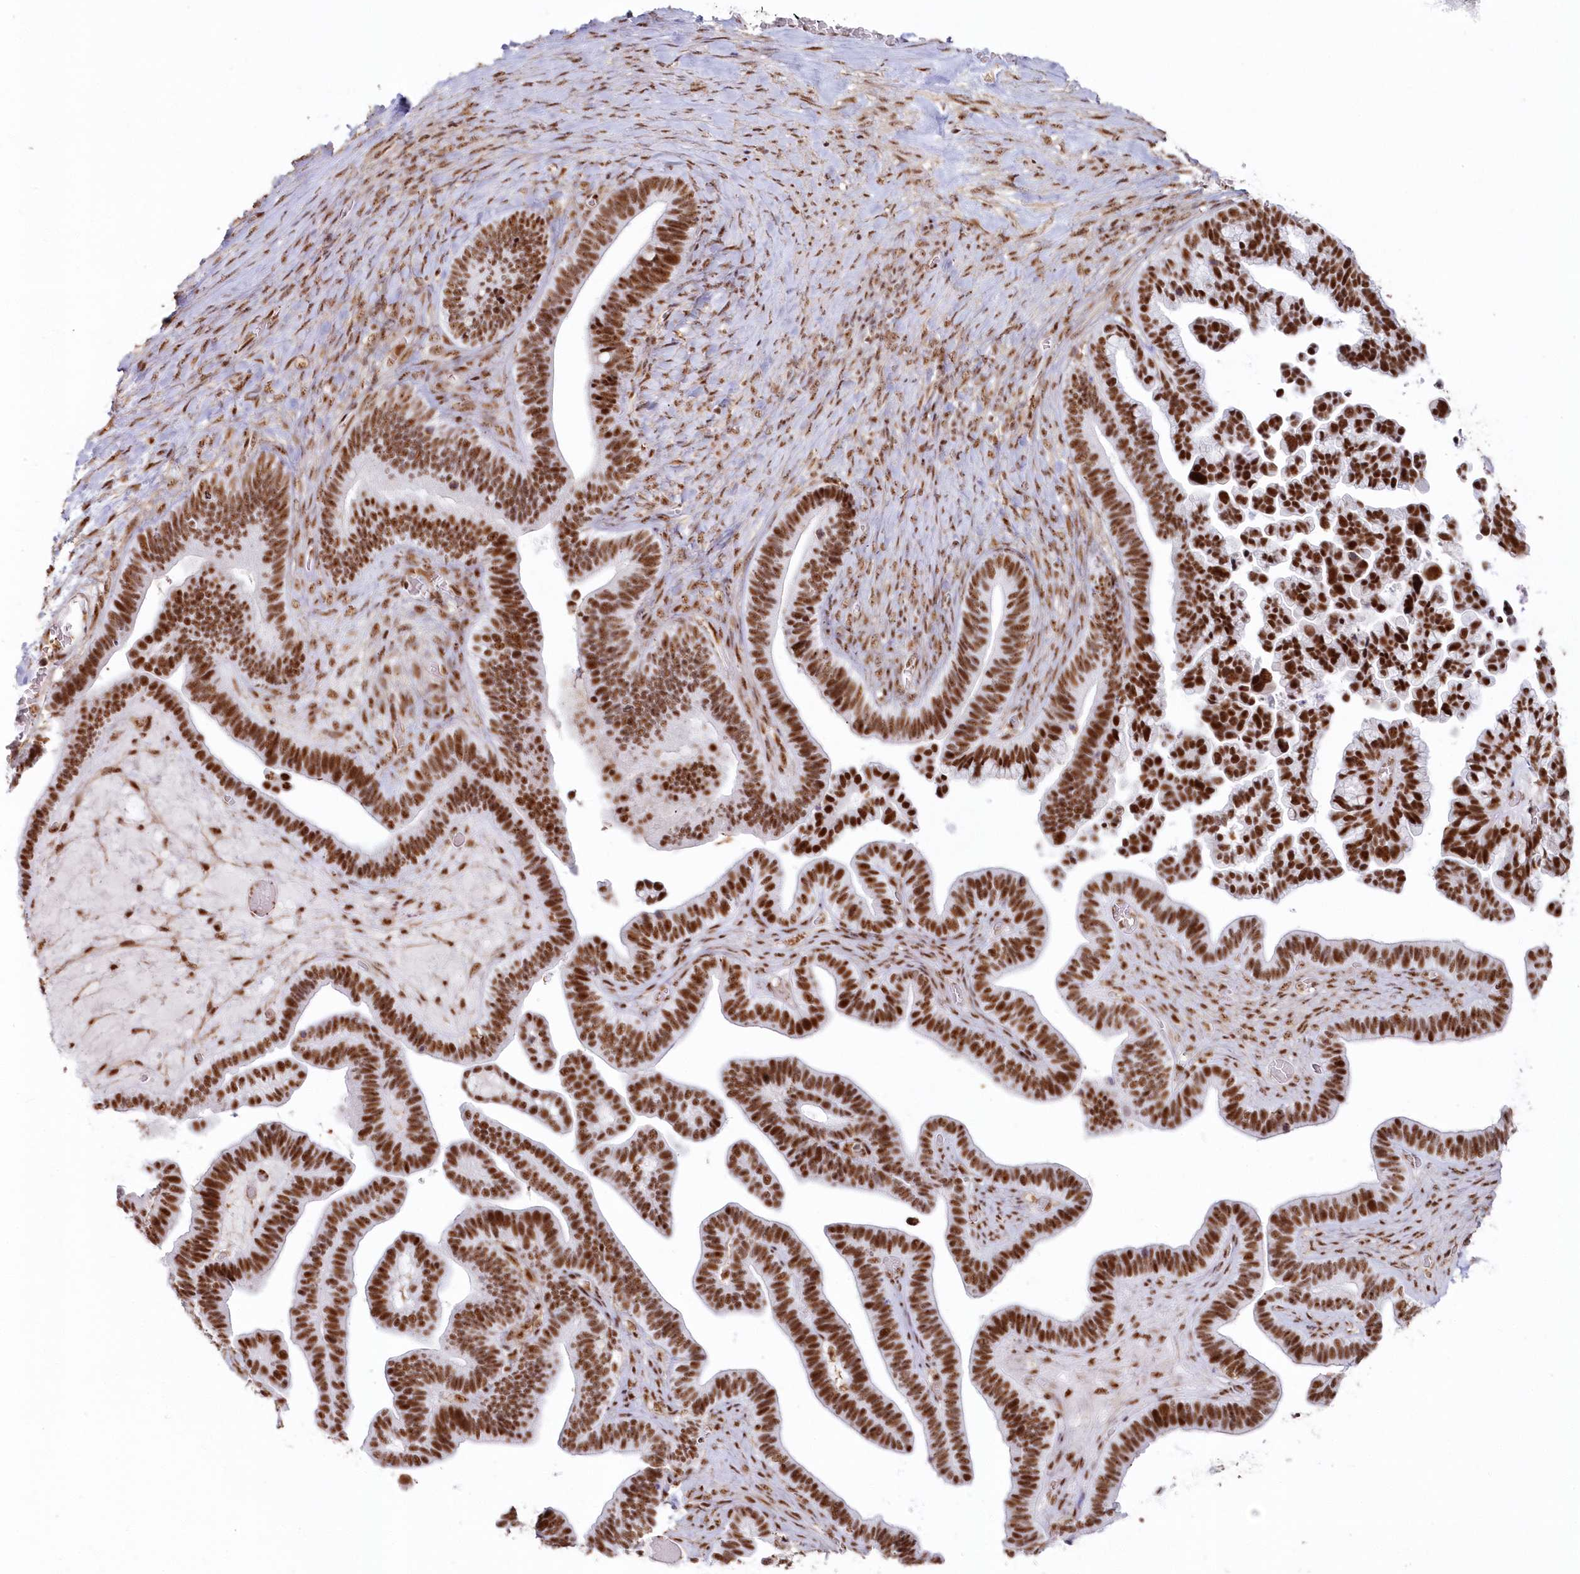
{"staining": {"intensity": "strong", "quantity": ">75%", "location": "nuclear"}, "tissue": "ovarian cancer", "cell_type": "Tumor cells", "image_type": "cancer", "snomed": [{"axis": "morphology", "description": "Cystadenocarcinoma, serous, NOS"}, {"axis": "topography", "description": "Ovary"}], "caption": "Protein expression analysis of human ovarian cancer reveals strong nuclear positivity in approximately >75% of tumor cells.", "gene": "DDX46", "patient": {"sex": "female", "age": 56}}